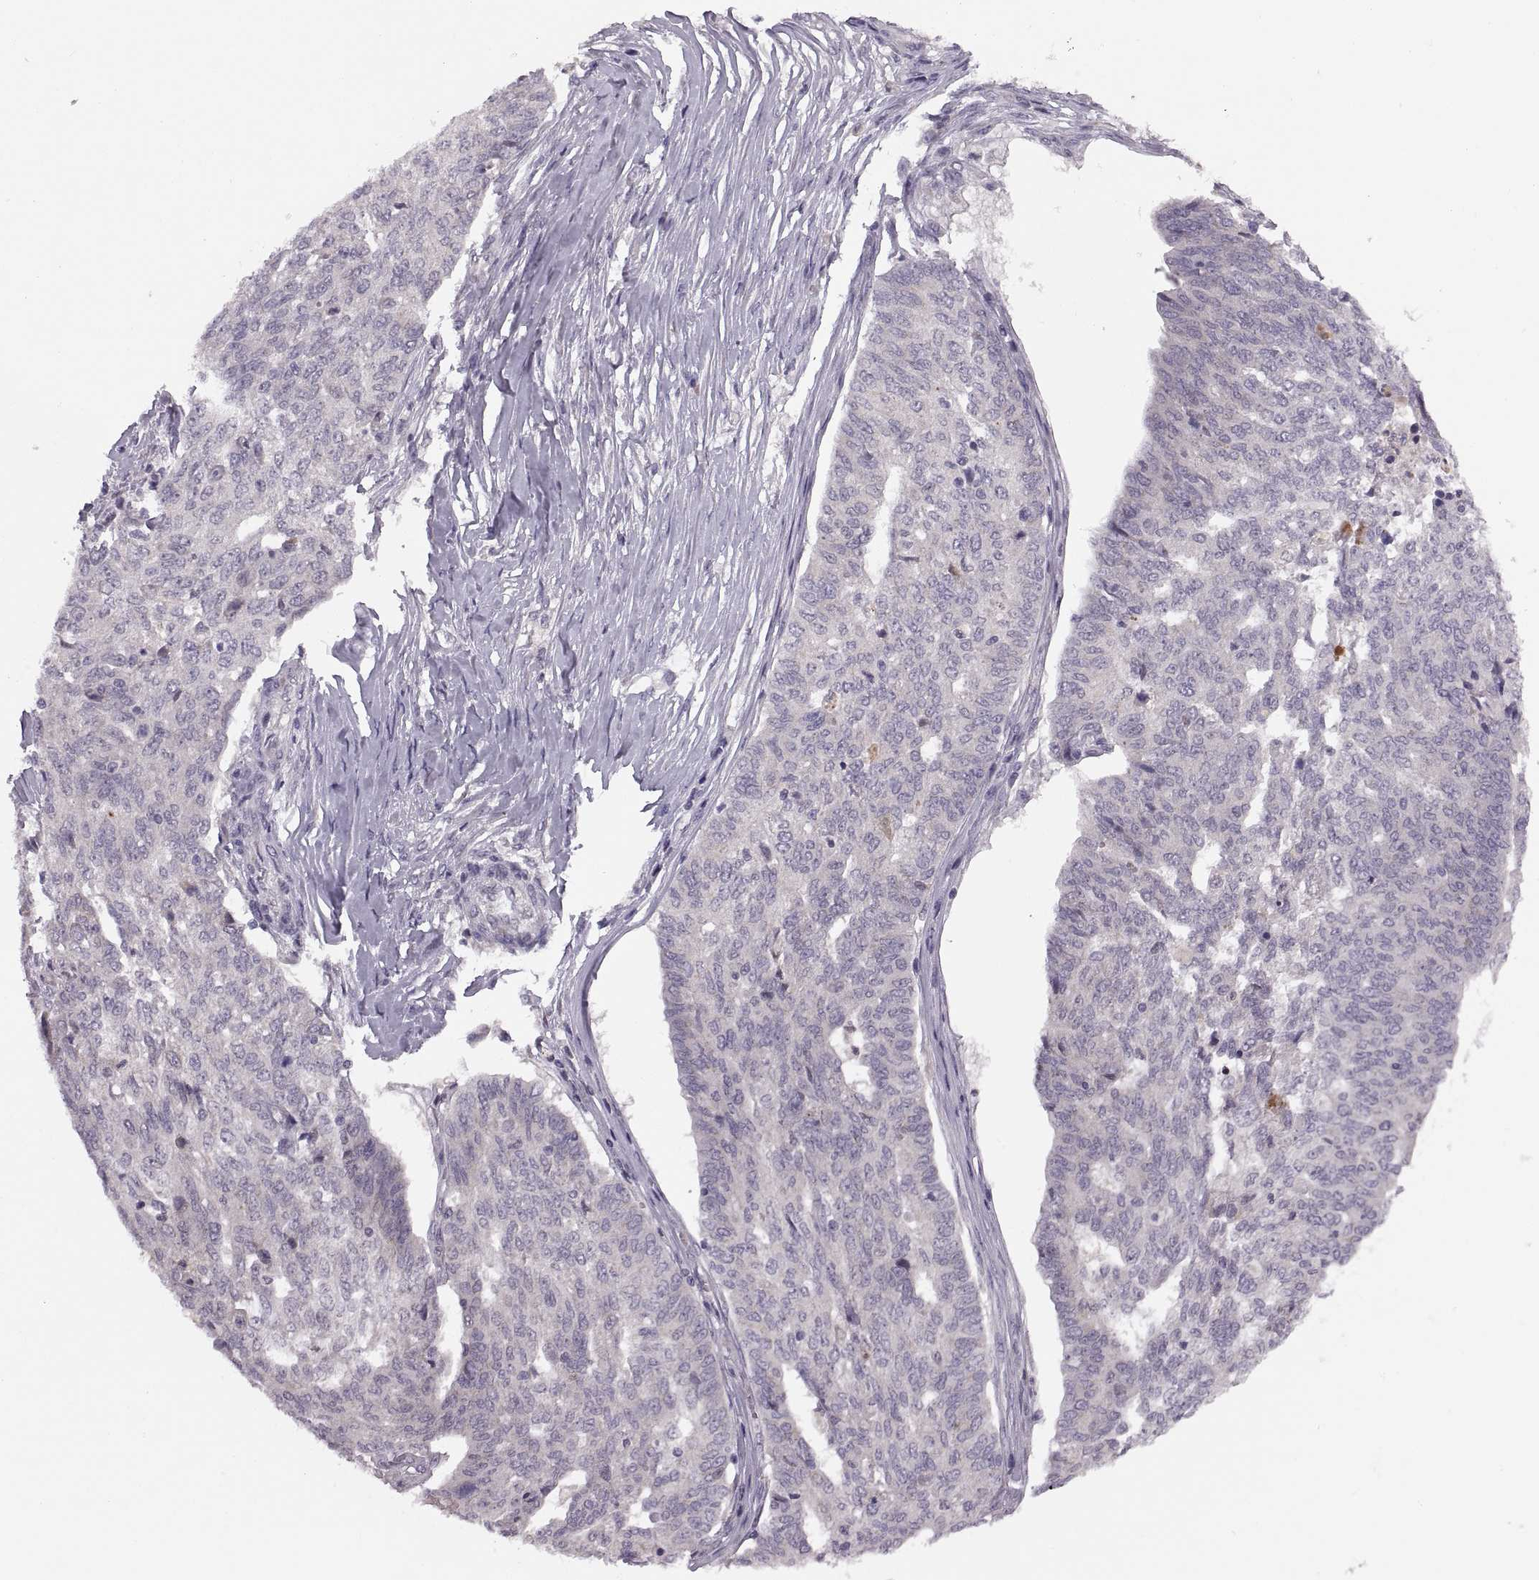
{"staining": {"intensity": "negative", "quantity": "none", "location": "none"}, "tissue": "ovarian cancer", "cell_type": "Tumor cells", "image_type": "cancer", "snomed": [{"axis": "morphology", "description": "Cystadenocarcinoma, serous, NOS"}, {"axis": "topography", "description": "Ovary"}], "caption": "The histopathology image displays no significant positivity in tumor cells of serous cystadenocarcinoma (ovarian). (Stains: DAB immunohistochemistry (IHC) with hematoxylin counter stain, Microscopy: brightfield microscopy at high magnification).", "gene": "ADH6", "patient": {"sex": "female", "age": 67}}